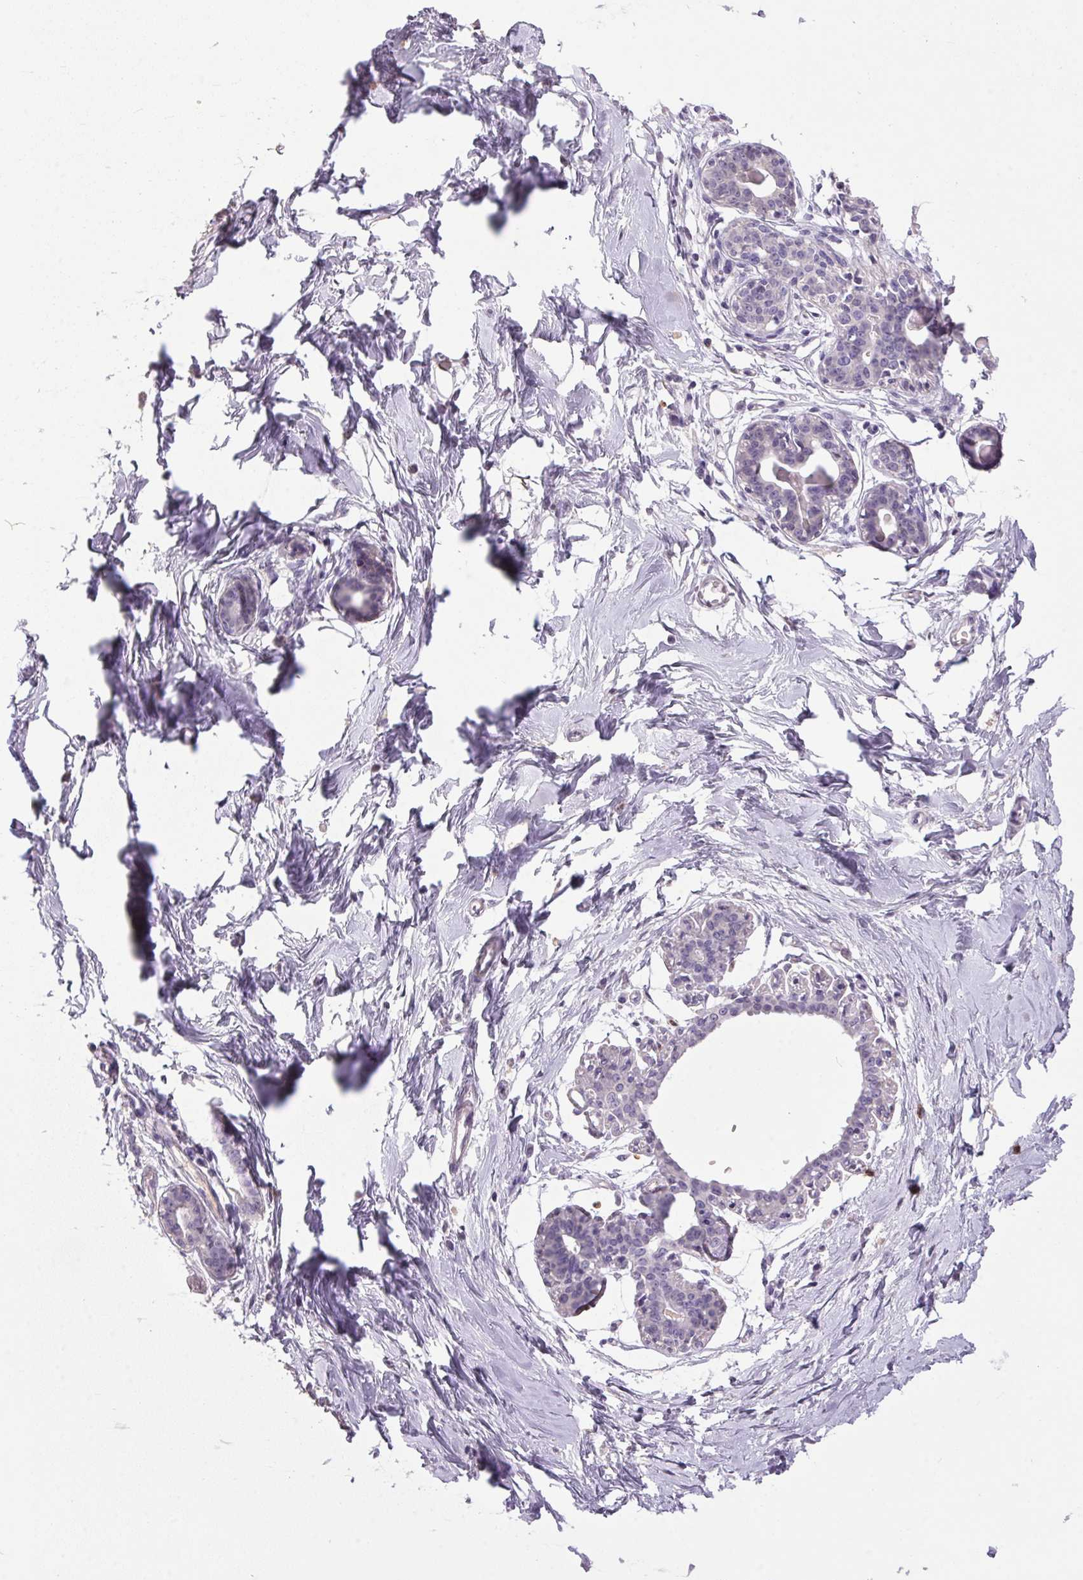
{"staining": {"intensity": "negative", "quantity": "none", "location": "none"}, "tissue": "breast", "cell_type": "Adipocytes", "image_type": "normal", "snomed": [{"axis": "morphology", "description": "Normal tissue, NOS"}, {"axis": "topography", "description": "Breast"}], "caption": "Breast was stained to show a protein in brown. There is no significant expression in adipocytes.", "gene": "TRDN", "patient": {"sex": "female", "age": 45}}